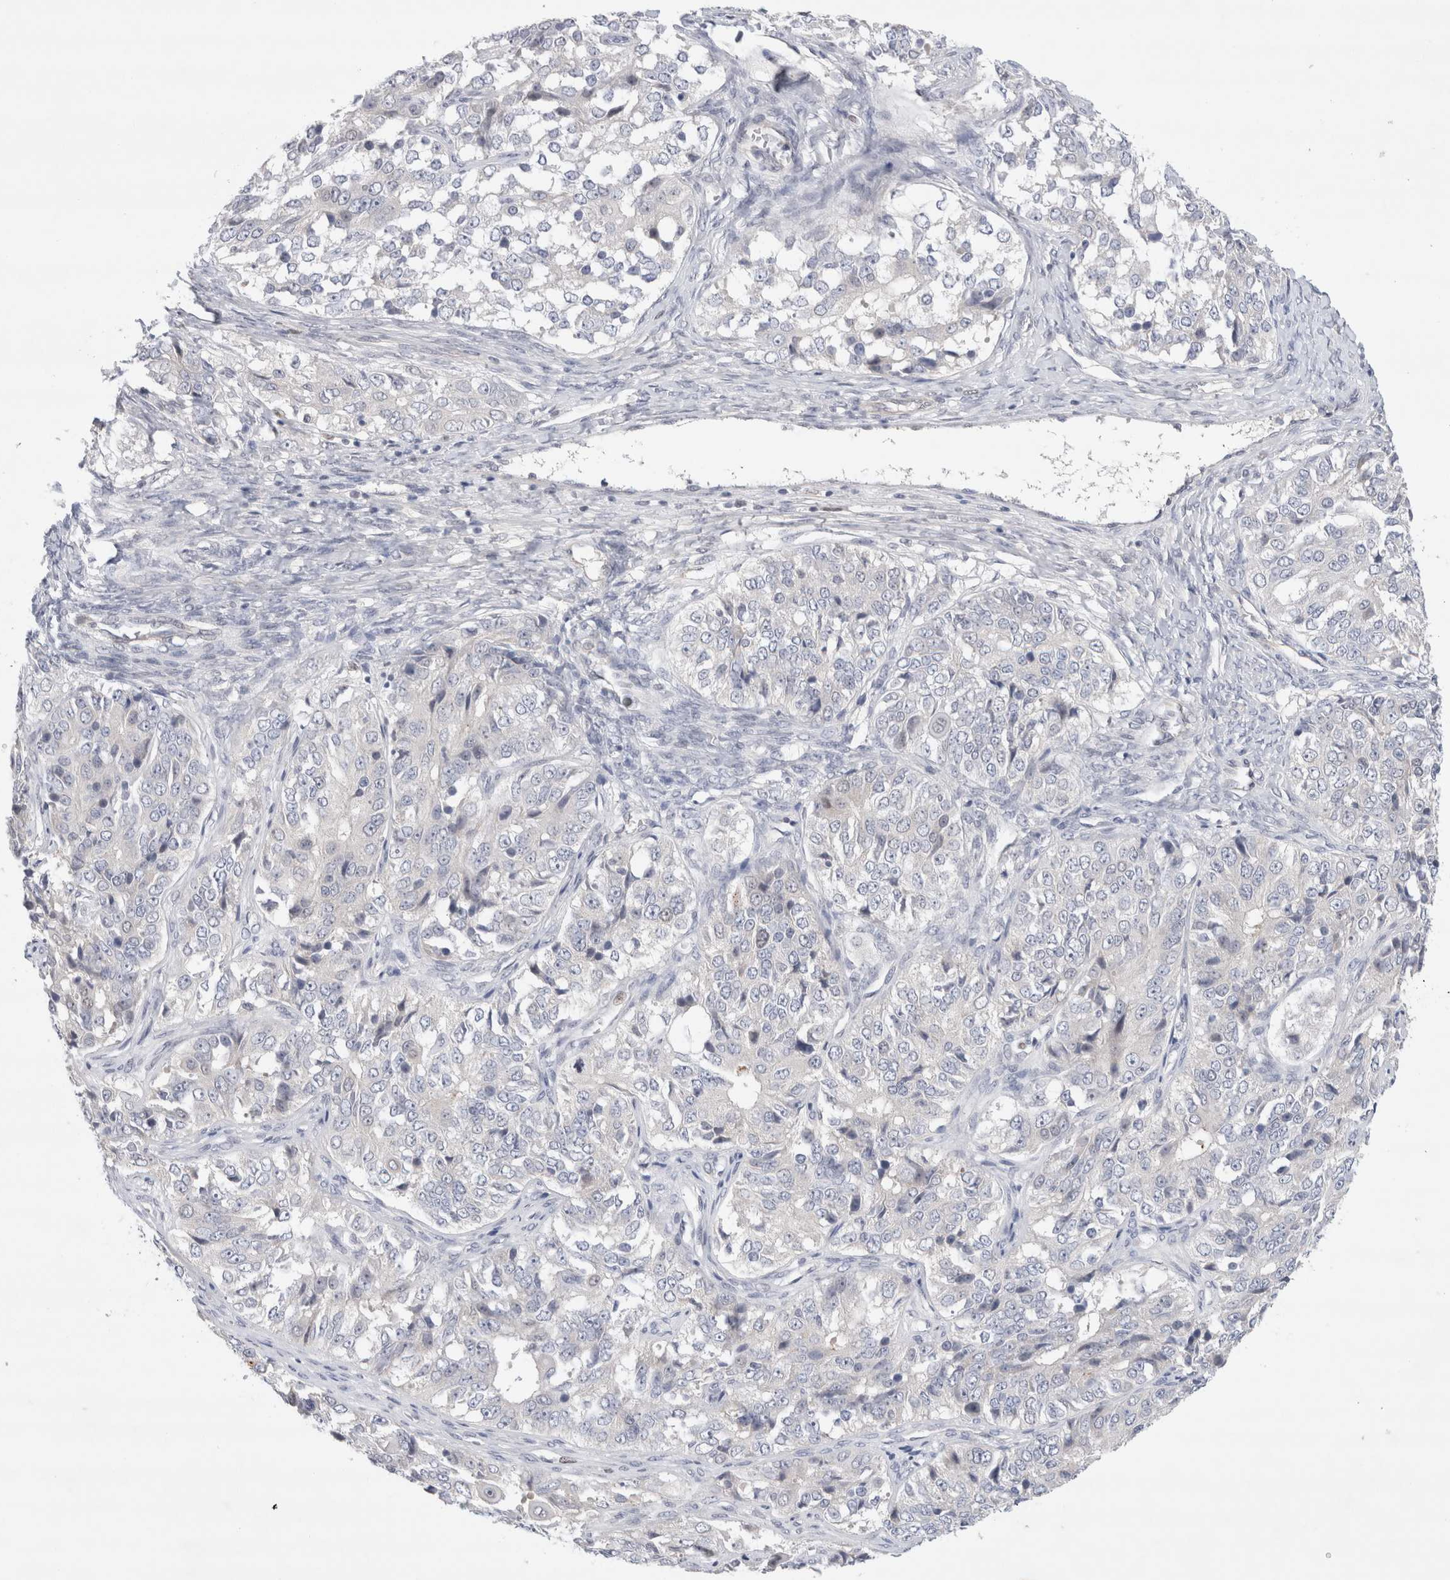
{"staining": {"intensity": "negative", "quantity": "none", "location": "none"}, "tissue": "ovarian cancer", "cell_type": "Tumor cells", "image_type": "cancer", "snomed": [{"axis": "morphology", "description": "Carcinoma, endometroid"}, {"axis": "topography", "description": "Ovary"}], "caption": "Ovarian cancer stained for a protein using immunohistochemistry exhibits no staining tumor cells.", "gene": "KNL1", "patient": {"sex": "female", "age": 51}}